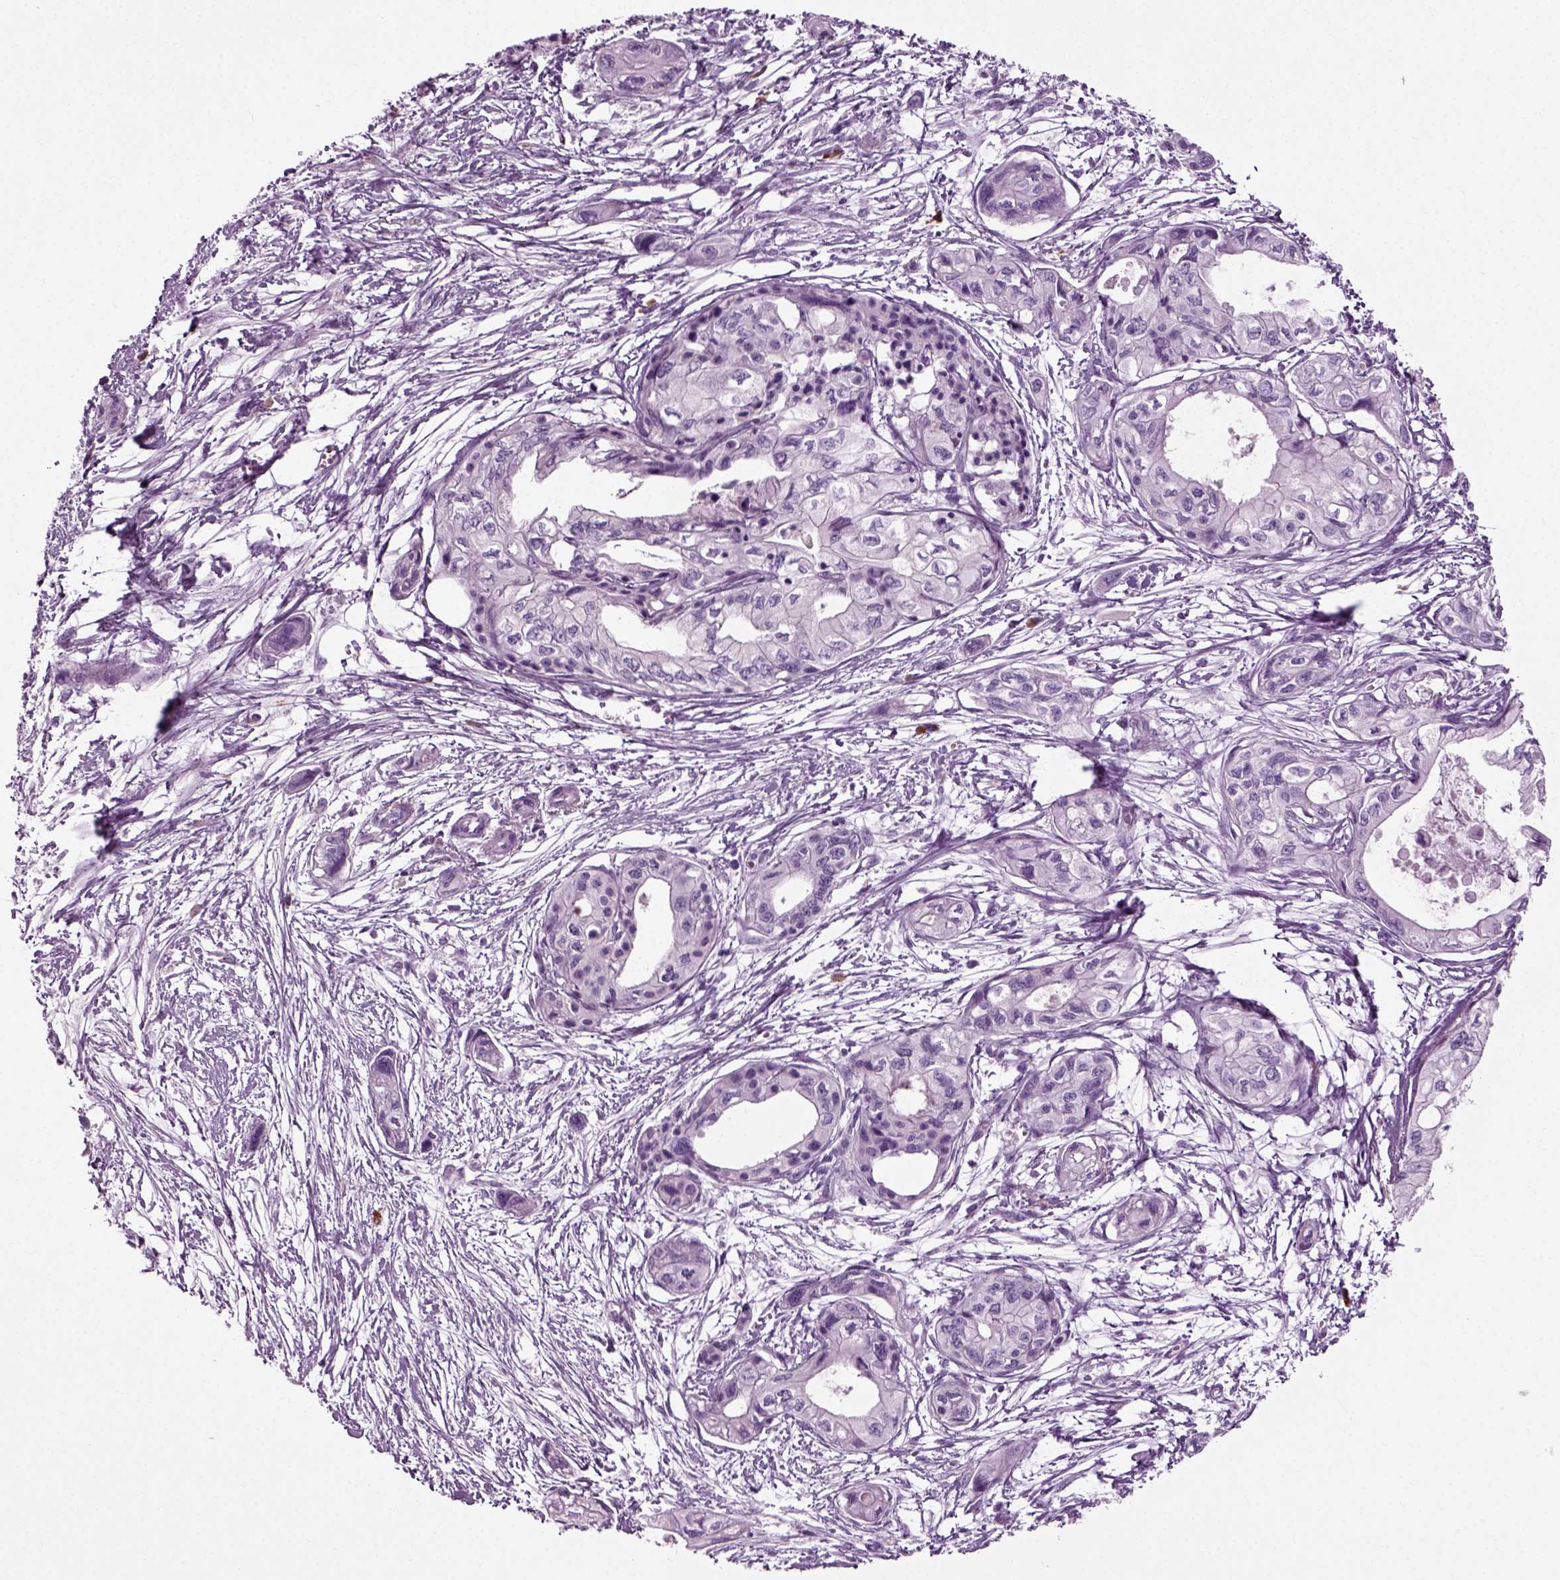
{"staining": {"intensity": "negative", "quantity": "none", "location": "none"}, "tissue": "pancreatic cancer", "cell_type": "Tumor cells", "image_type": "cancer", "snomed": [{"axis": "morphology", "description": "Adenocarcinoma, NOS"}, {"axis": "topography", "description": "Pancreas"}], "caption": "Immunohistochemistry of human pancreatic cancer exhibits no expression in tumor cells. (Brightfield microscopy of DAB immunohistochemistry at high magnification).", "gene": "PRLH", "patient": {"sex": "female", "age": 76}}